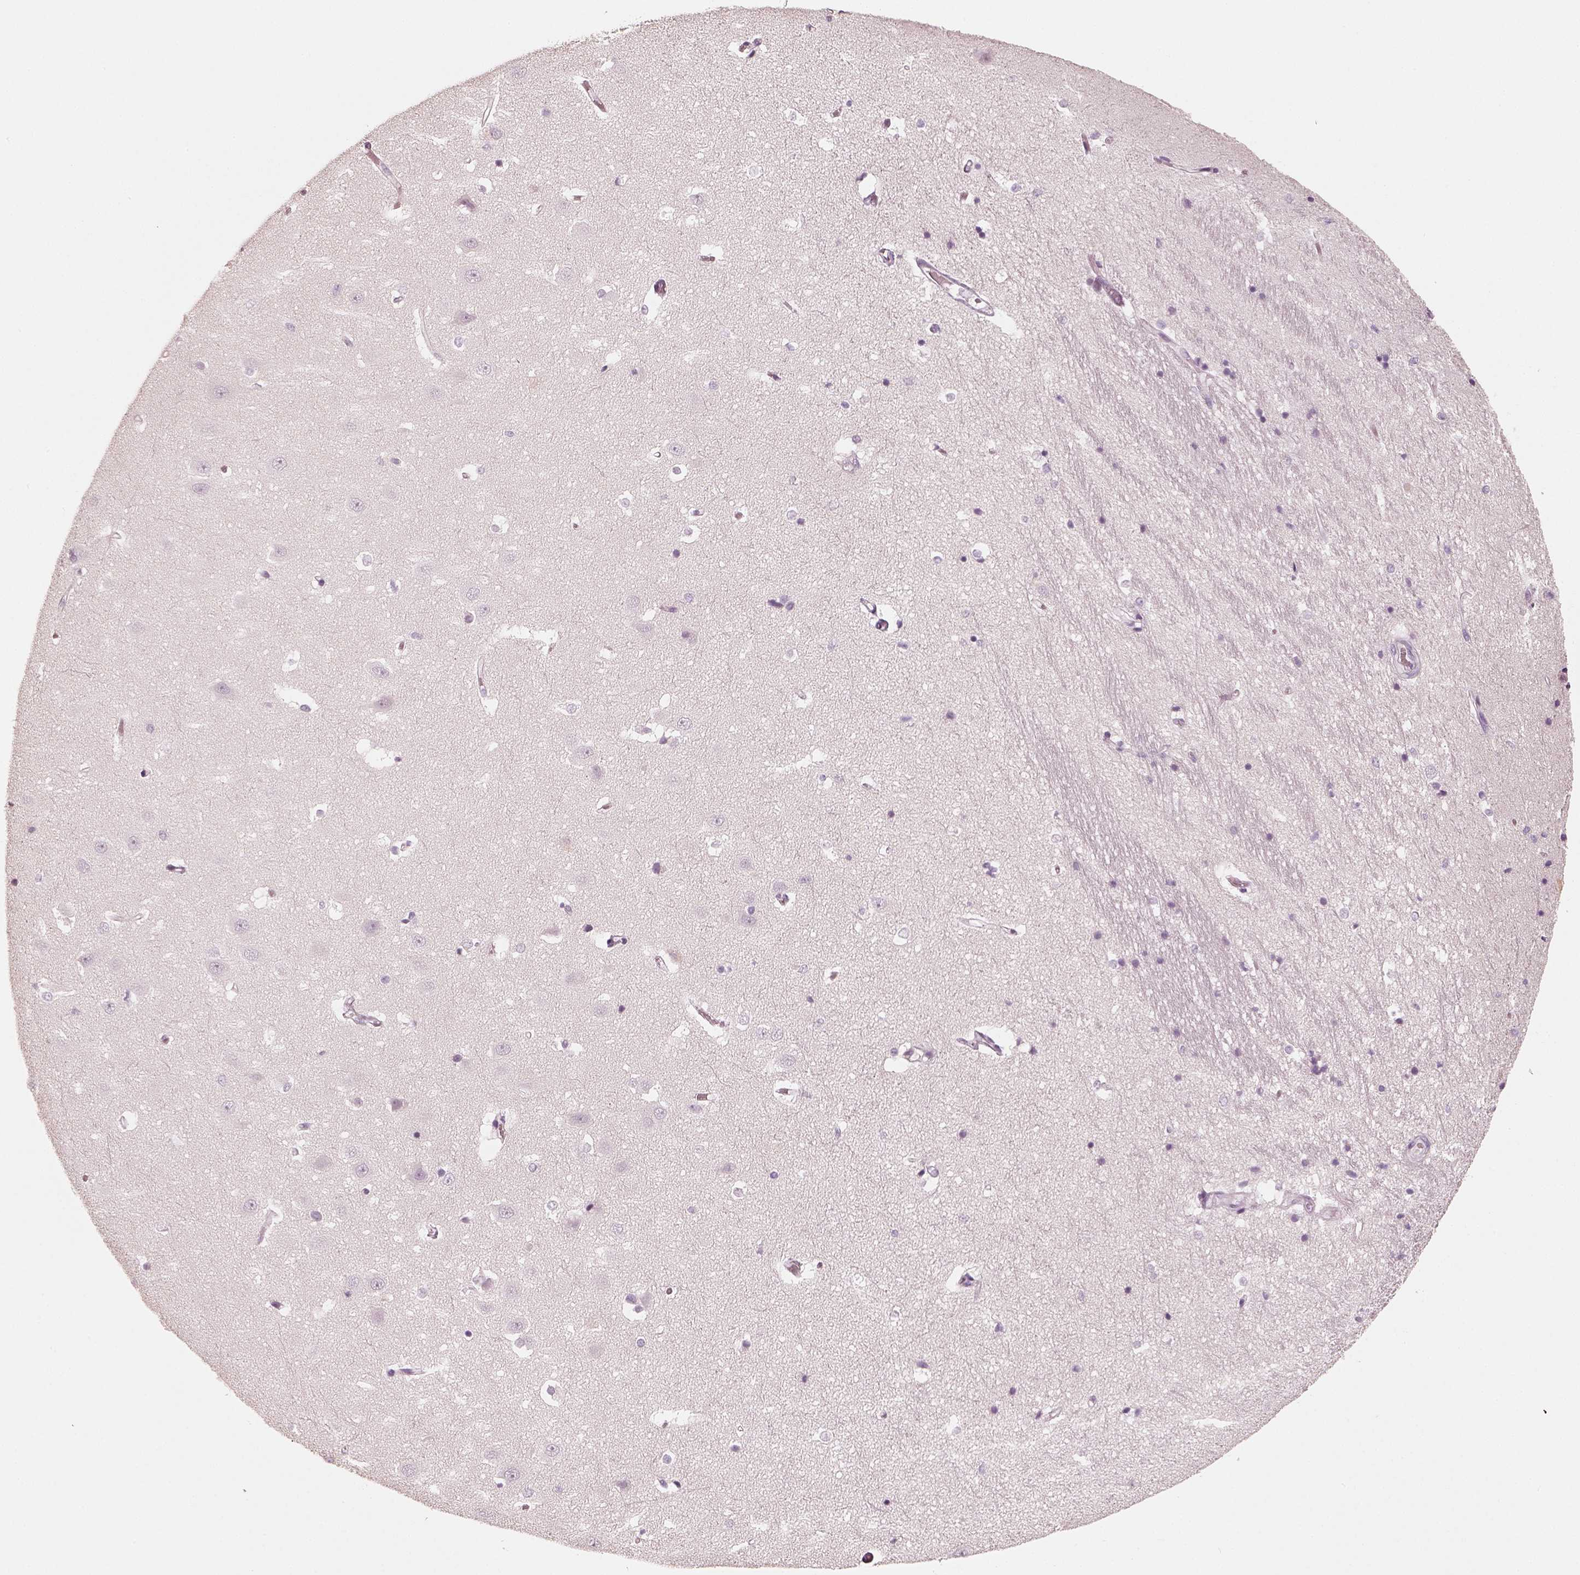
{"staining": {"intensity": "negative", "quantity": "none", "location": "none"}, "tissue": "hippocampus", "cell_type": "Glial cells", "image_type": "normal", "snomed": [{"axis": "morphology", "description": "Normal tissue, NOS"}, {"axis": "topography", "description": "Hippocampus"}], "caption": "This histopathology image is of normal hippocampus stained with IHC to label a protein in brown with the nuclei are counter-stained blue. There is no expression in glial cells.", "gene": "R3HDML", "patient": {"sex": "male", "age": 44}}